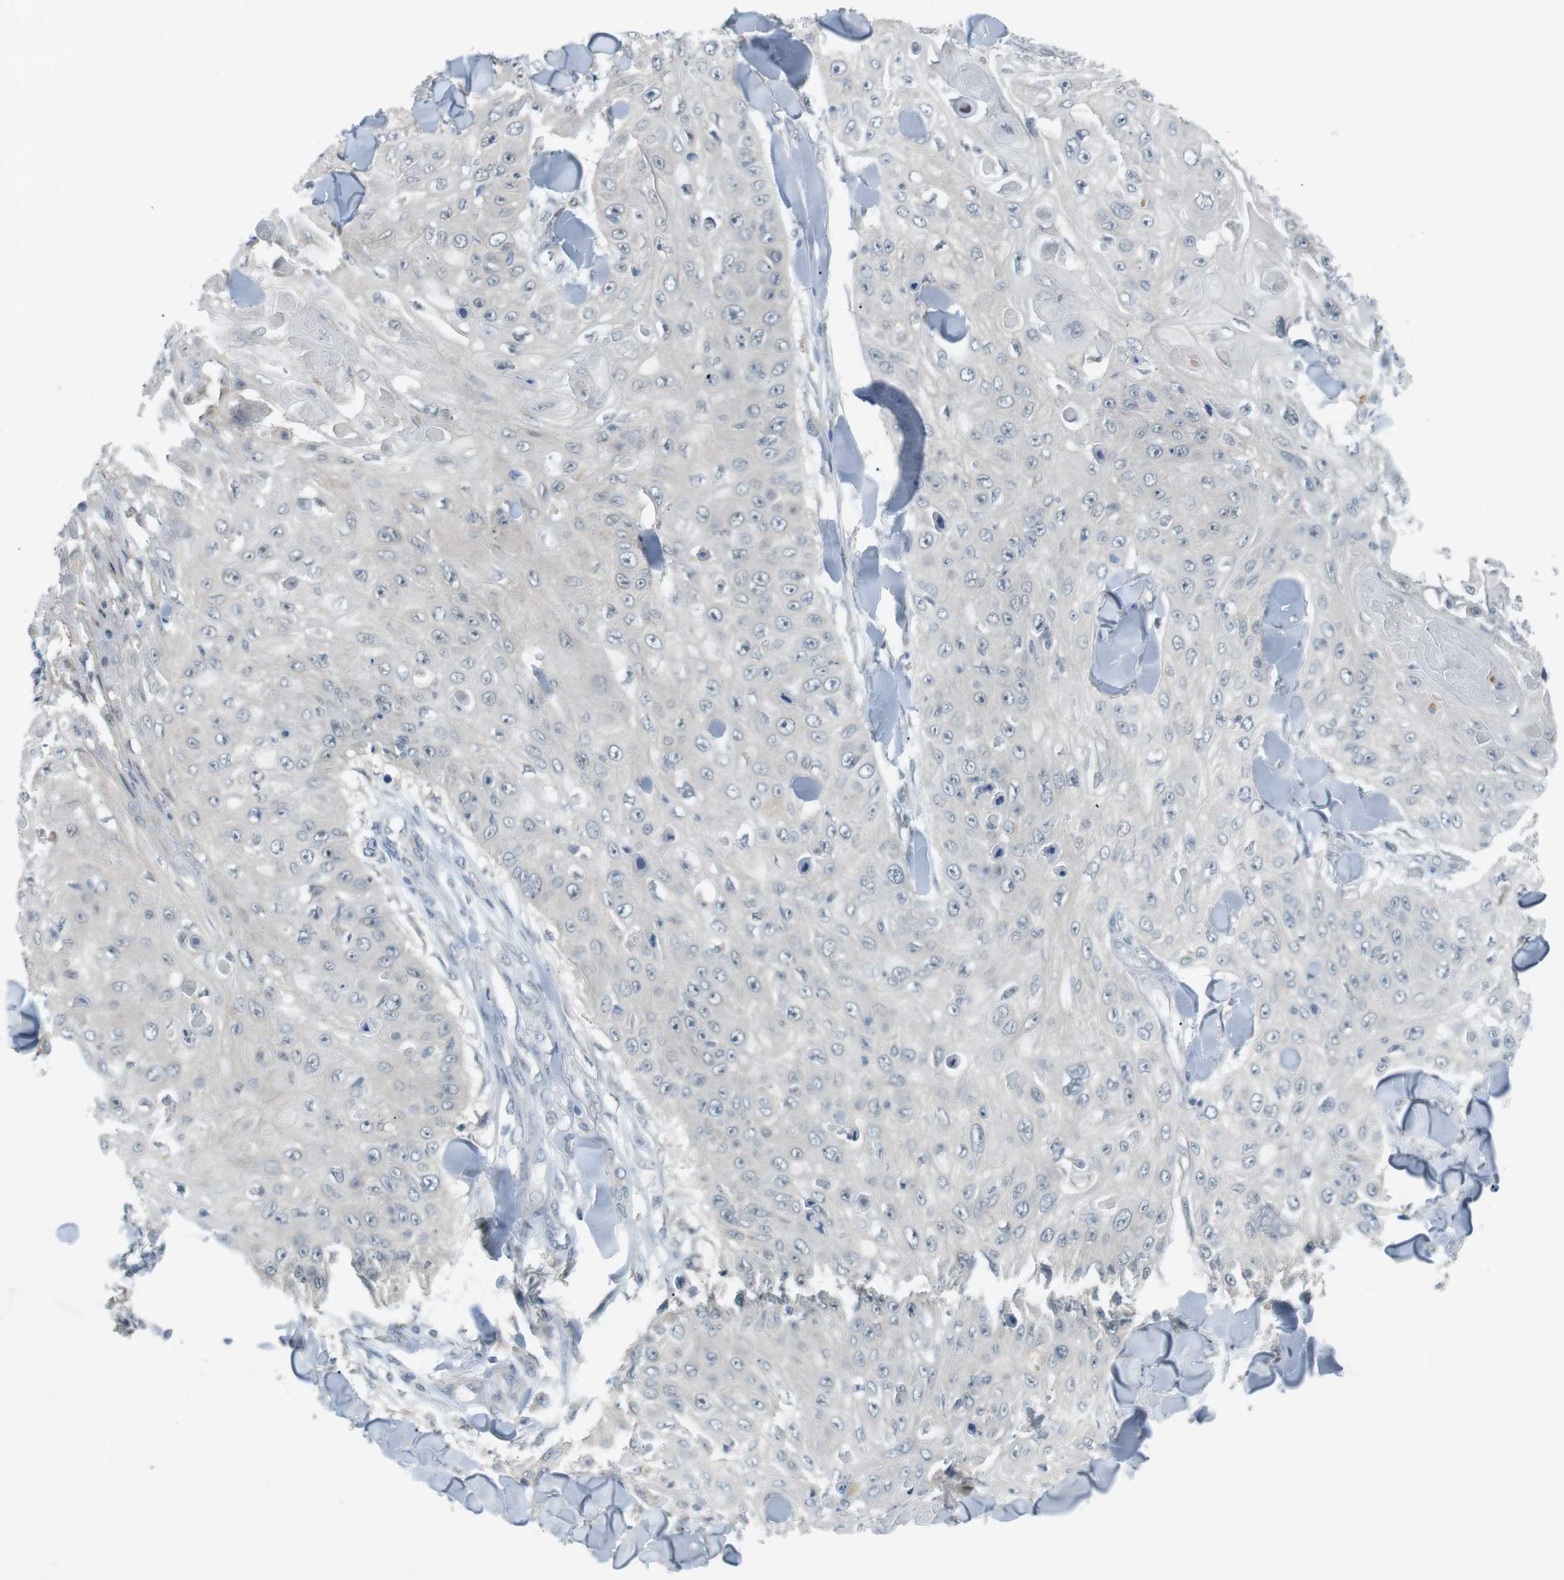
{"staining": {"intensity": "negative", "quantity": "none", "location": "none"}, "tissue": "skin cancer", "cell_type": "Tumor cells", "image_type": "cancer", "snomed": [{"axis": "morphology", "description": "Squamous cell carcinoma, NOS"}, {"axis": "topography", "description": "Skin"}], "caption": "This photomicrograph is of squamous cell carcinoma (skin) stained with immunohistochemistry to label a protein in brown with the nuclei are counter-stained blue. There is no expression in tumor cells.", "gene": "RTN3", "patient": {"sex": "male", "age": 86}}